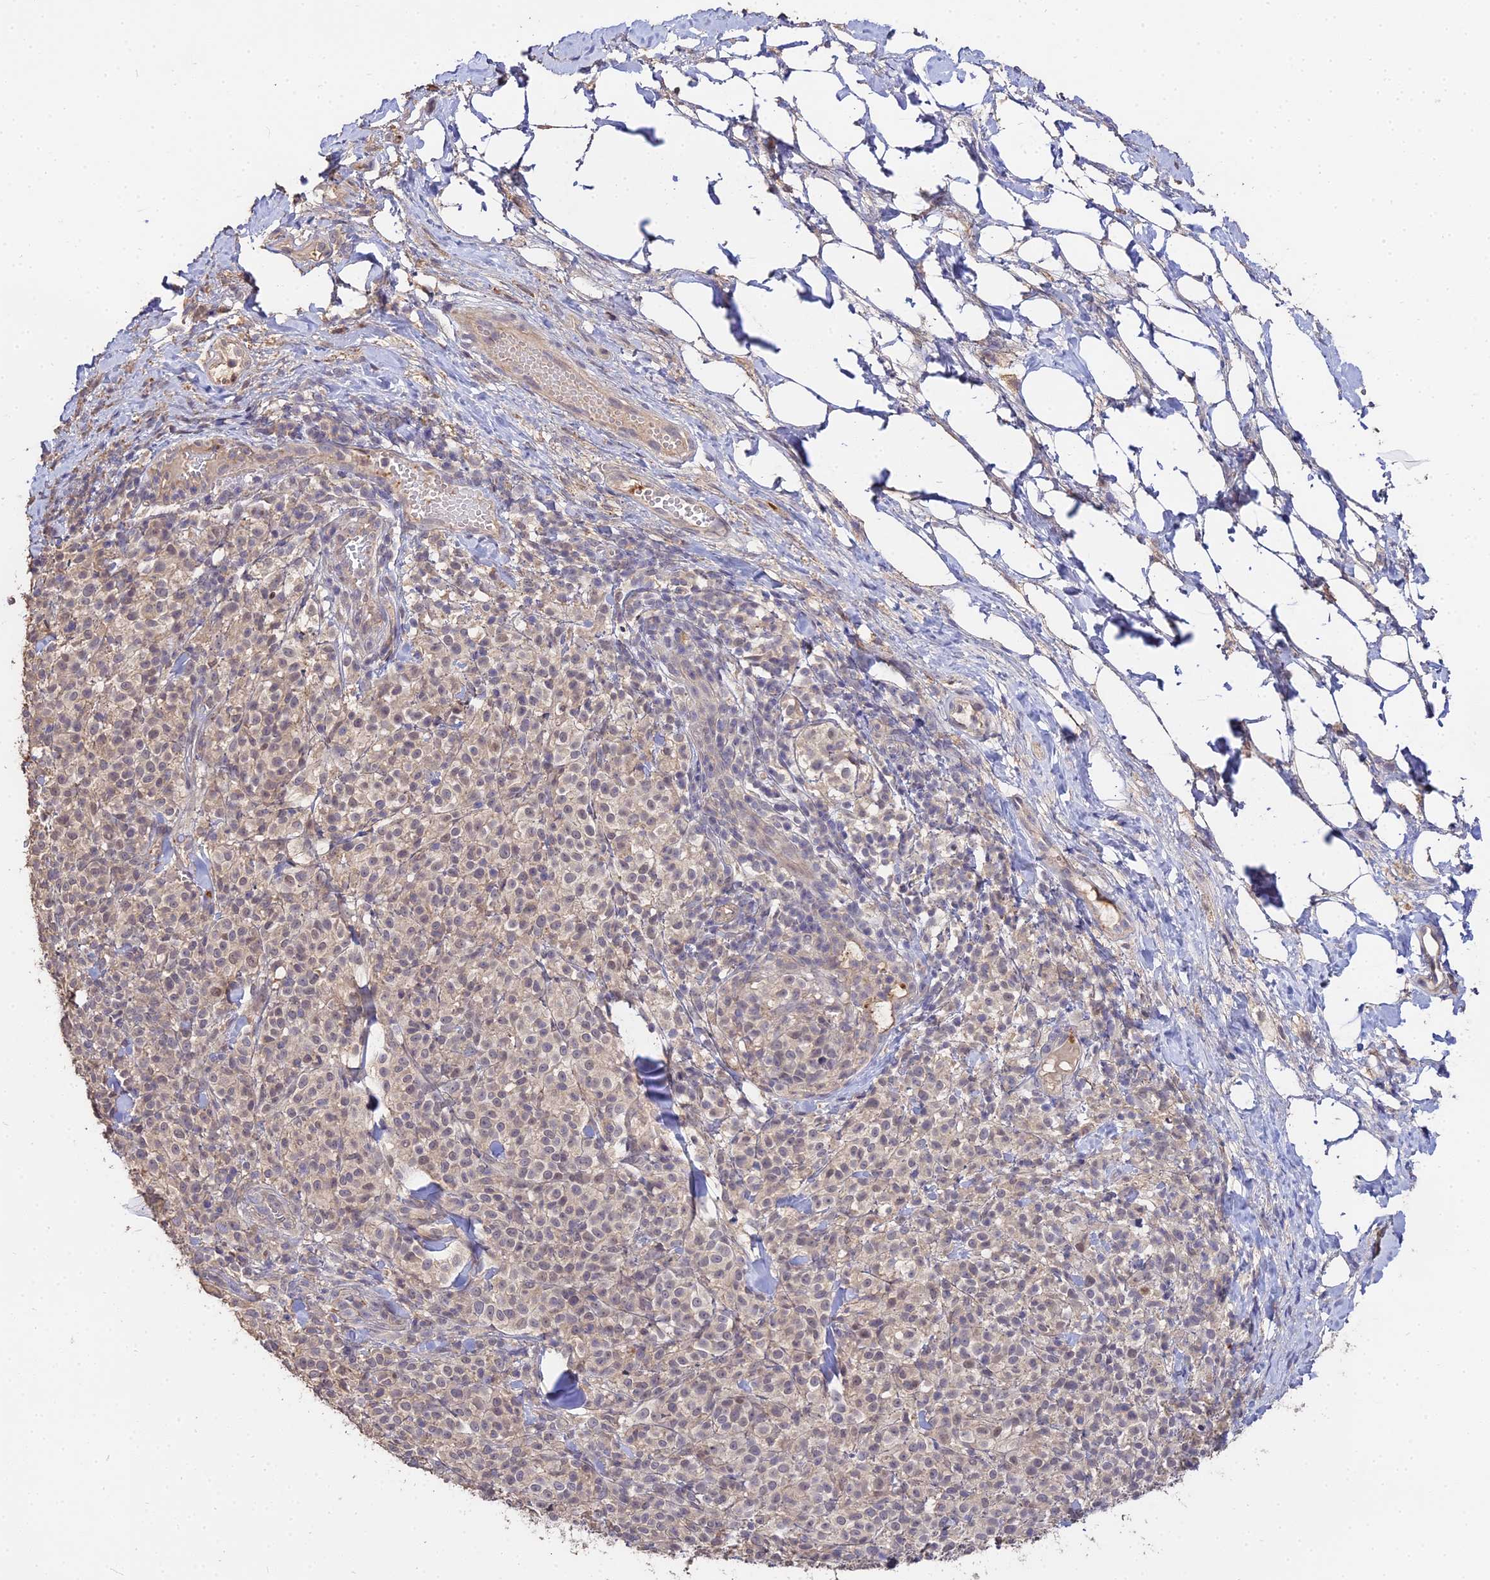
{"staining": {"intensity": "weak", "quantity": ">75%", "location": "cytoplasmic/membranous,nuclear"}, "tissue": "melanoma", "cell_type": "Tumor cells", "image_type": "cancer", "snomed": [{"axis": "morphology", "description": "Normal tissue, NOS"}, {"axis": "morphology", "description": "Malignant melanoma, NOS"}, {"axis": "topography", "description": "Skin"}], "caption": "Melanoma was stained to show a protein in brown. There is low levels of weak cytoplasmic/membranous and nuclear positivity in approximately >75% of tumor cells.", "gene": "LSM5", "patient": {"sex": "female", "age": 34}}